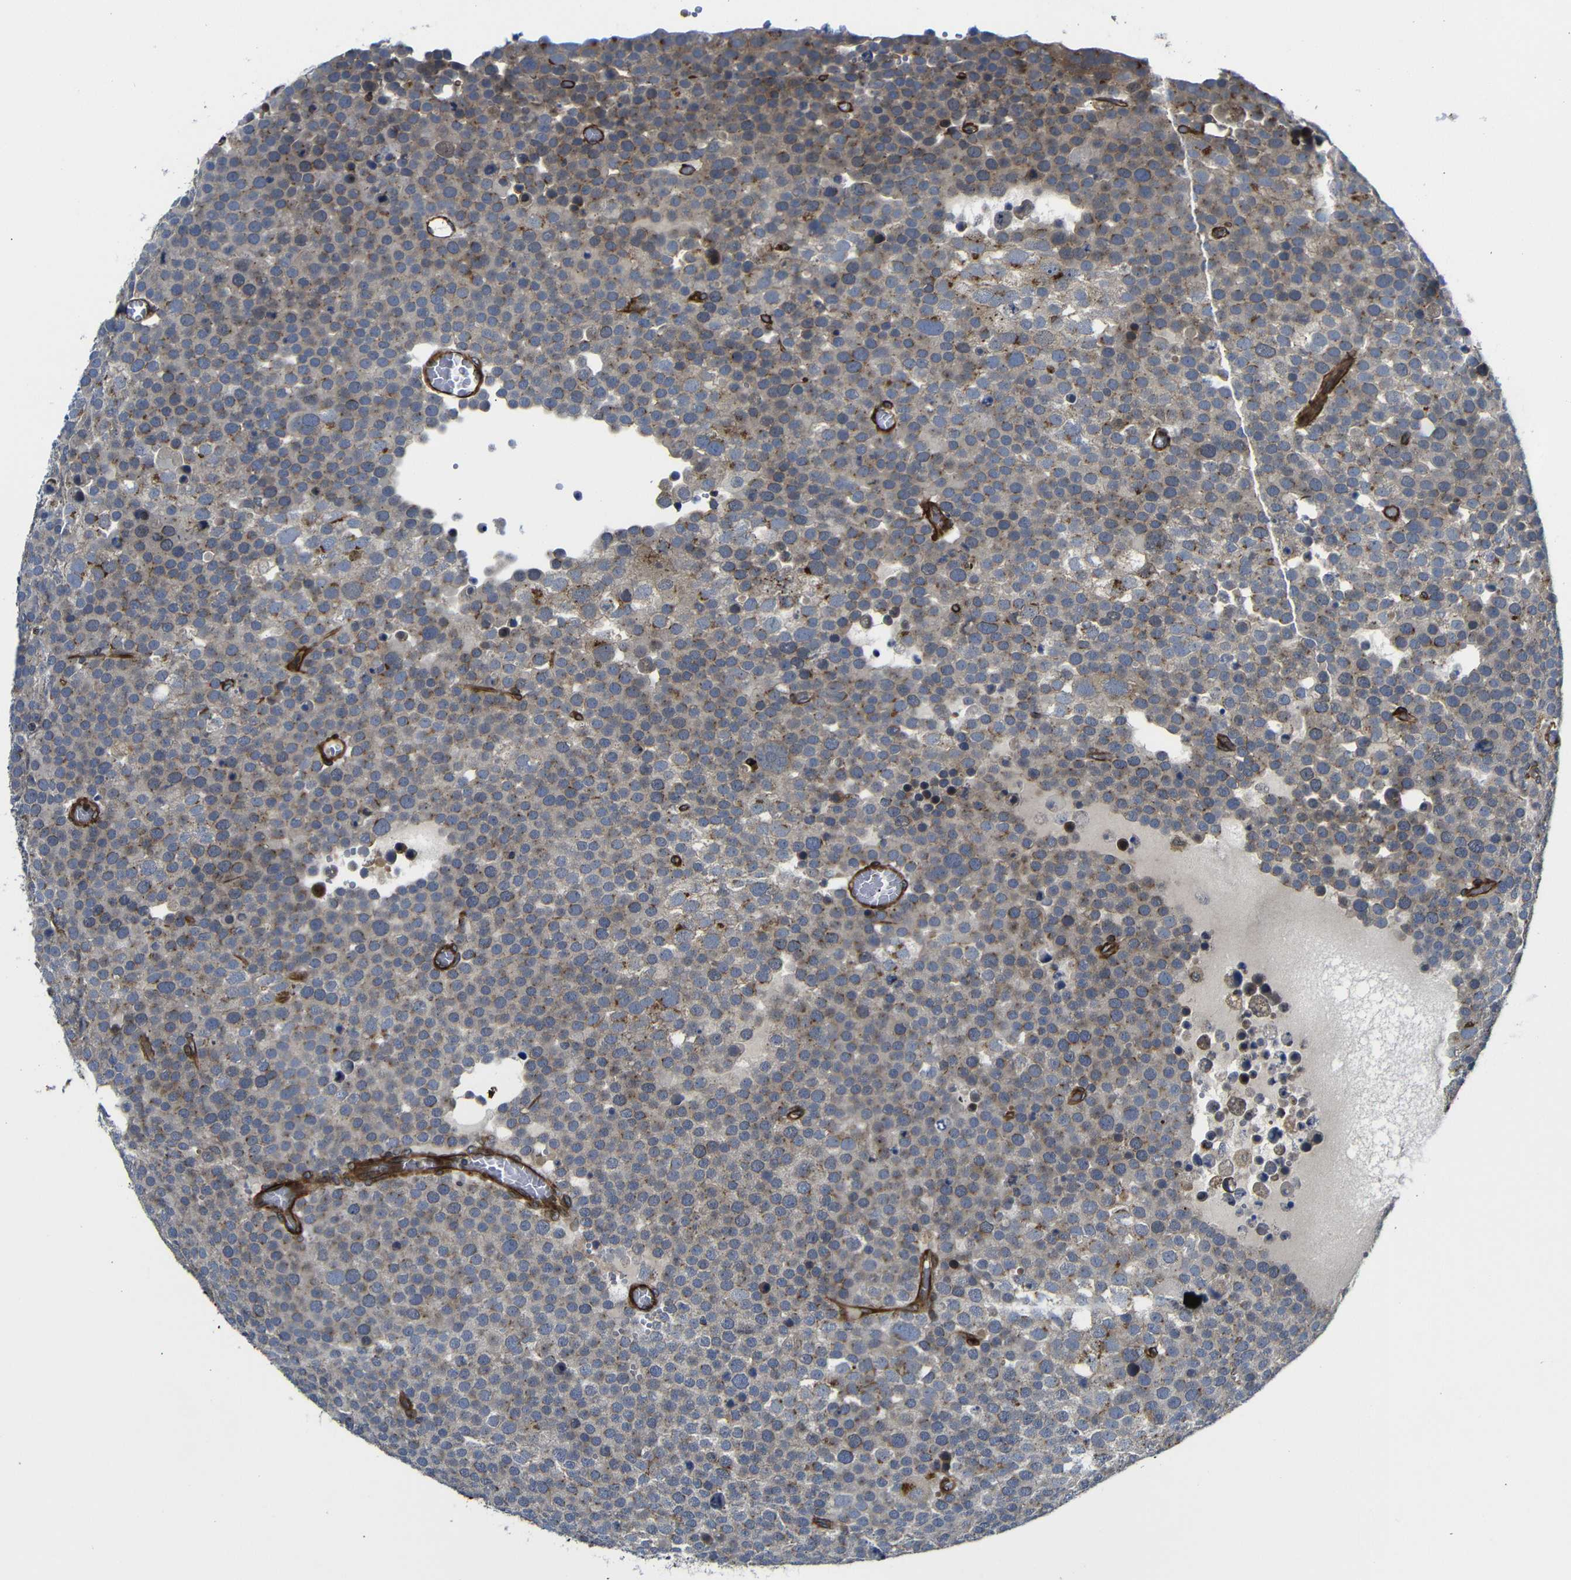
{"staining": {"intensity": "weak", "quantity": ">75%", "location": "cytoplasmic/membranous"}, "tissue": "testis cancer", "cell_type": "Tumor cells", "image_type": "cancer", "snomed": [{"axis": "morphology", "description": "Seminoma, NOS"}, {"axis": "topography", "description": "Testis"}], "caption": "DAB (3,3'-diaminobenzidine) immunohistochemical staining of human testis cancer (seminoma) exhibits weak cytoplasmic/membranous protein staining in about >75% of tumor cells. (brown staining indicates protein expression, while blue staining denotes nuclei).", "gene": "PARP14", "patient": {"sex": "male", "age": 71}}